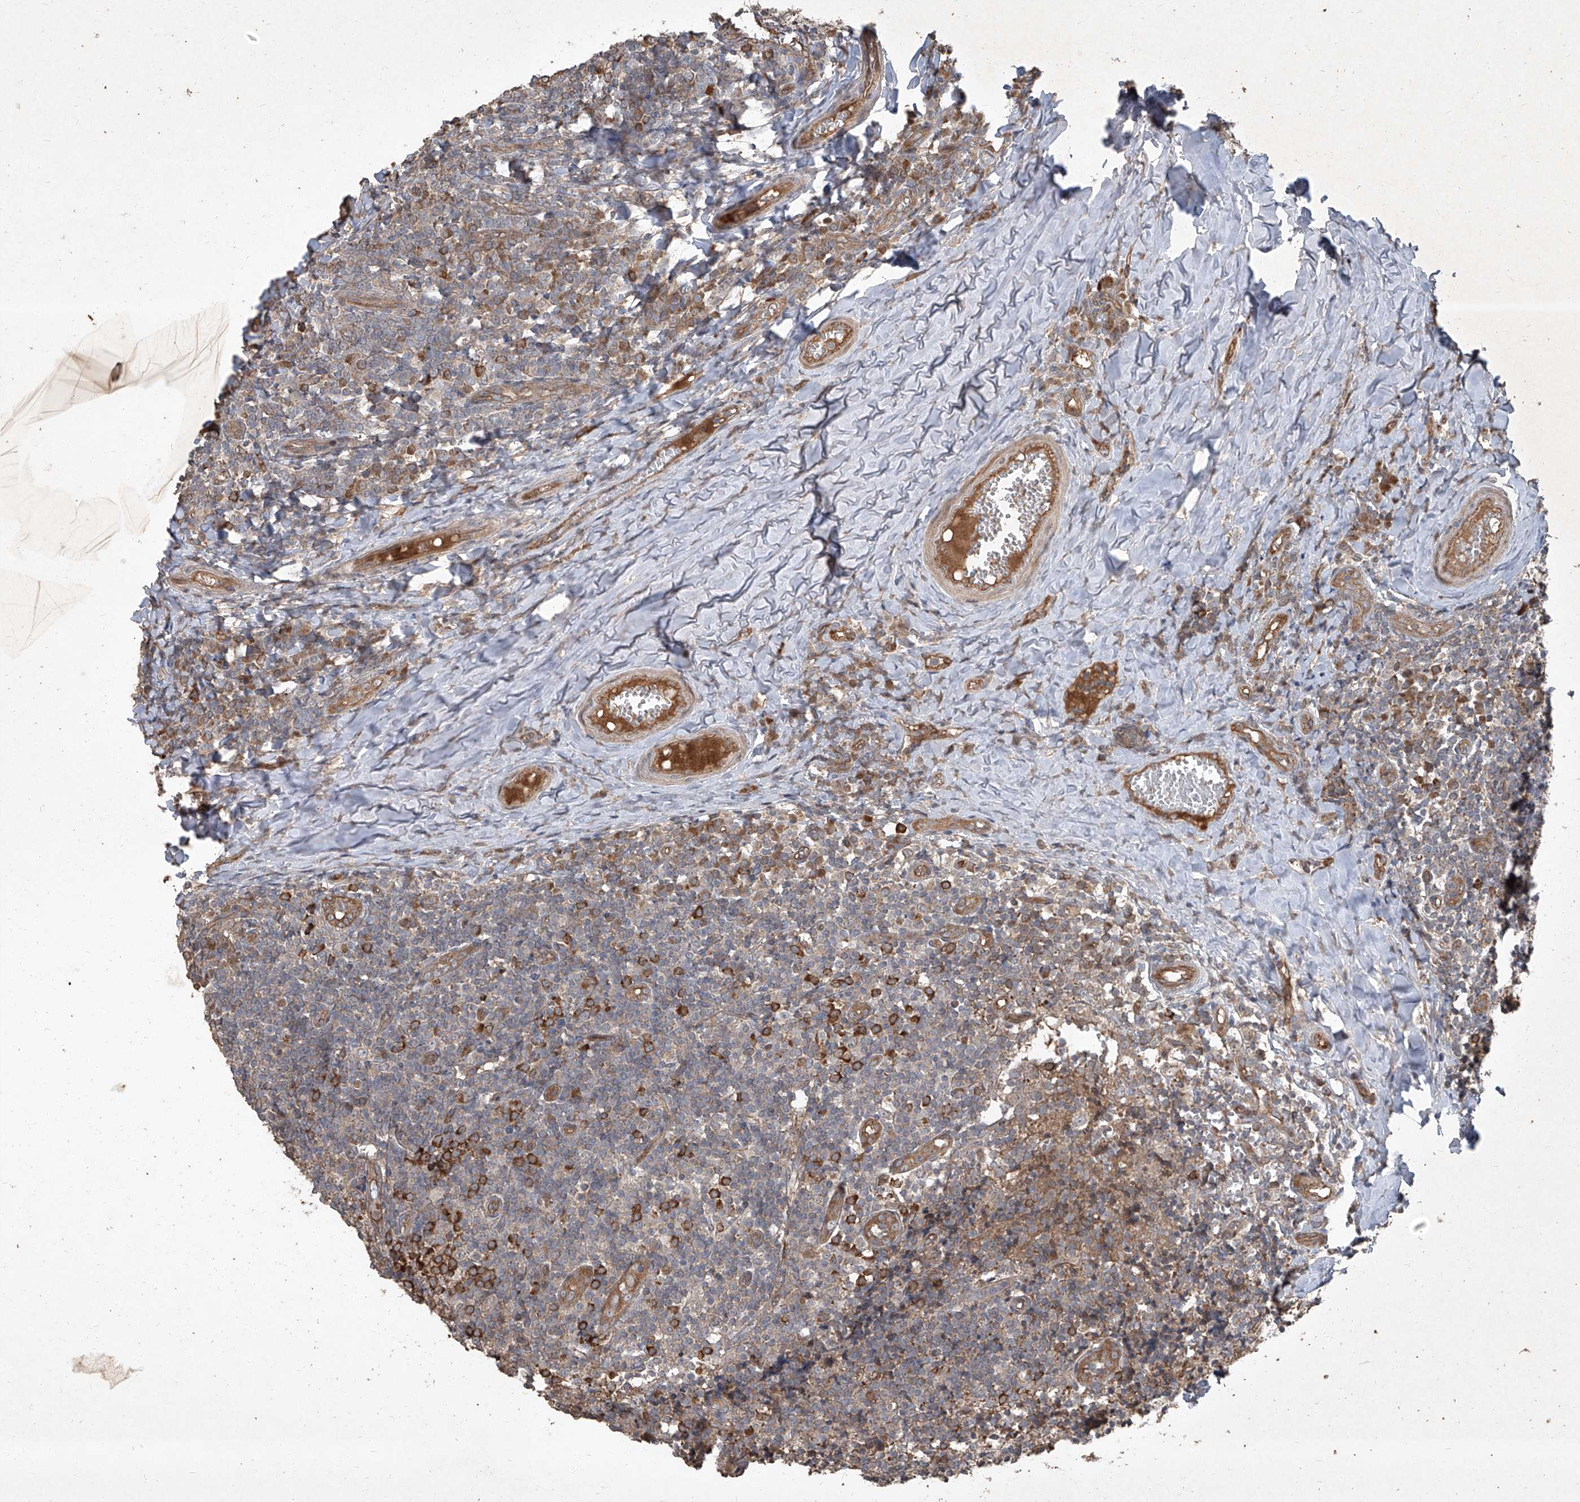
{"staining": {"intensity": "negative", "quantity": "none", "location": "none"}, "tissue": "tonsil", "cell_type": "Germinal center cells", "image_type": "normal", "snomed": [{"axis": "morphology", "description": "Normal tissue, NOS"}, {"axis": "topography", "description": "Tonsil"}], "caption": "IHC of normal tonsil displays no staining in germinal center cells. The staining is performed using DAB (3,3'-diaminobenzidine) brown chromogen with nuclei counter-stained in using hematoxylin.", "gene": "CCN1", "patient": {"sex": "female", "age": 19}}